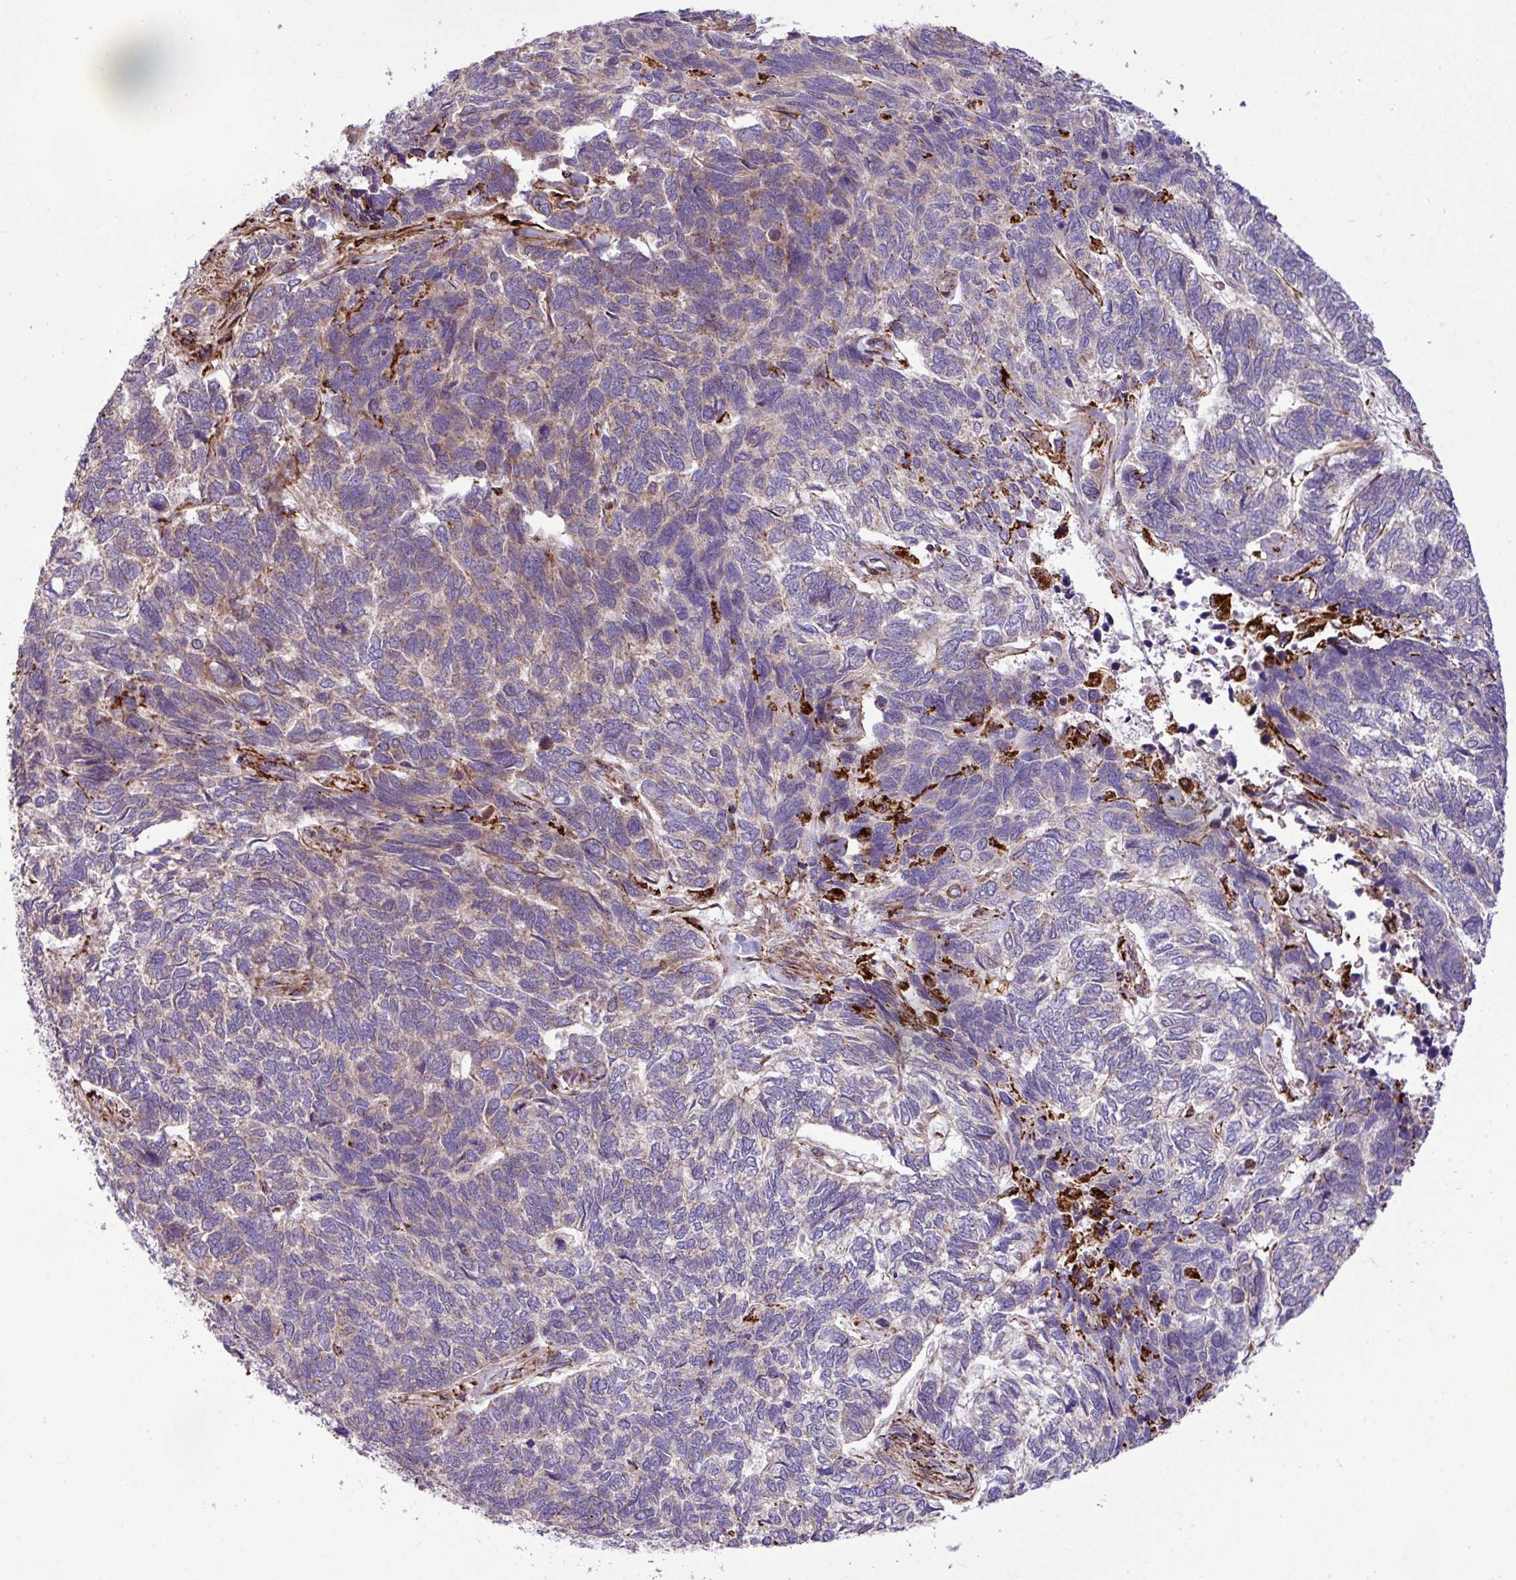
{"staining": {"intensity": "weak", "quantity": "<25%", "location": "cytoplasmic/membranous"}, "tissue": "skin cancer", "cell_type": "Tumor cells", "image_type": "cancer", "snomed": [{"axis": "morphology", "description": "Basal cell carcinoma"}, {"axis": "topography", "description": "Skin"}], "caption": "Tumor cells show no significant protein positivity in skin cancer.", "gene": "ZNF569", "patient": {"sex": "female", "age": 65}}